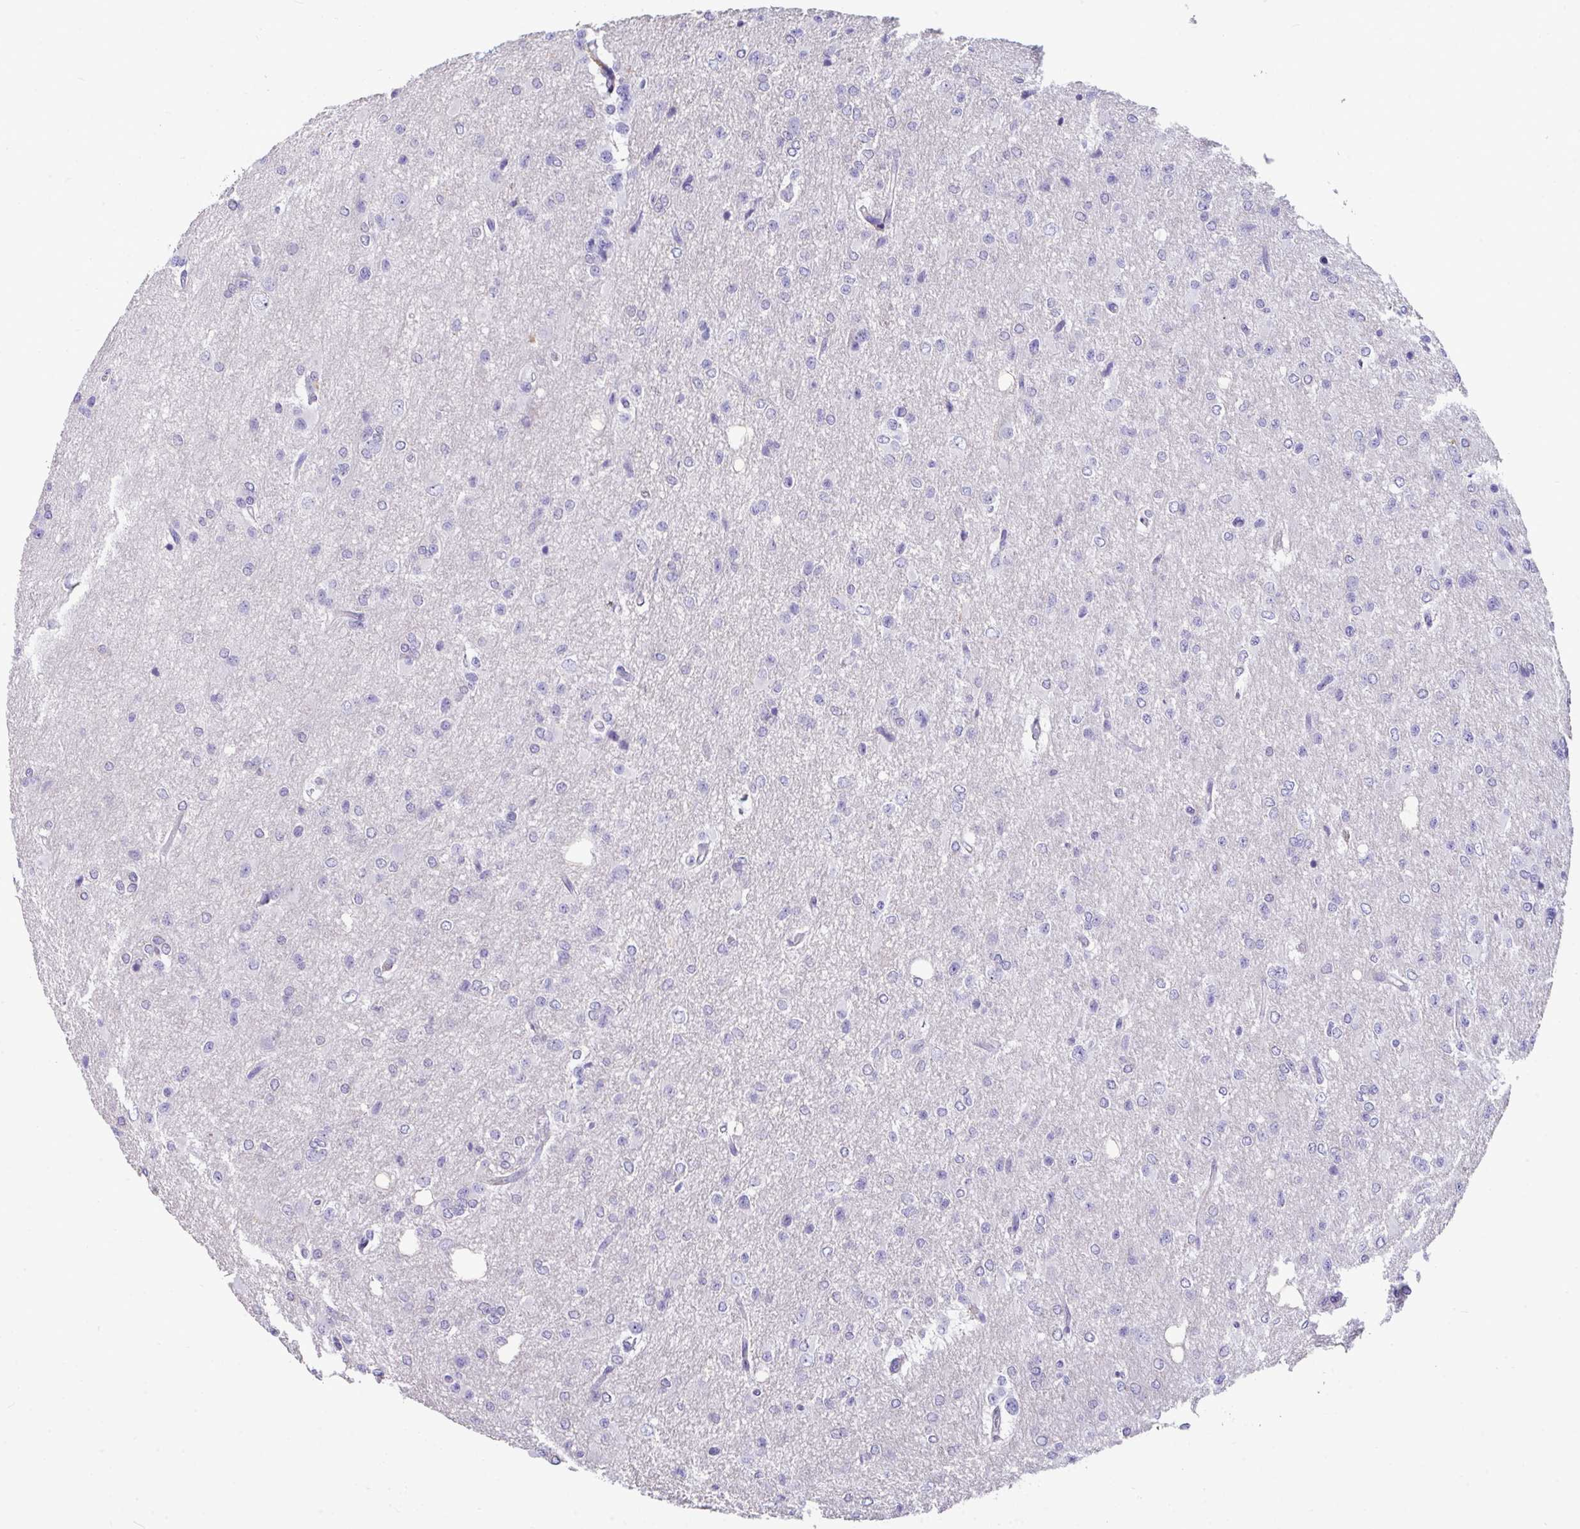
{"staining": {"intensity": "negative", "quantity": "none", "location": "none"}, "tissue": "glioma", "cell_type": "Tumor cells", "image_type": "cancer", "snomed": [{"axis": "morphology", "description": "Glioma, malignant, Low grade"}, {"axis": "topography", "description": "Brain"}], "caption": "The immunohistochemistry (IHC) histopathology image has no significant positivity in tumor cells of glioma tissue.", "gene": "LHFPL6", "patient": {"sex": "male", "age": 26}}